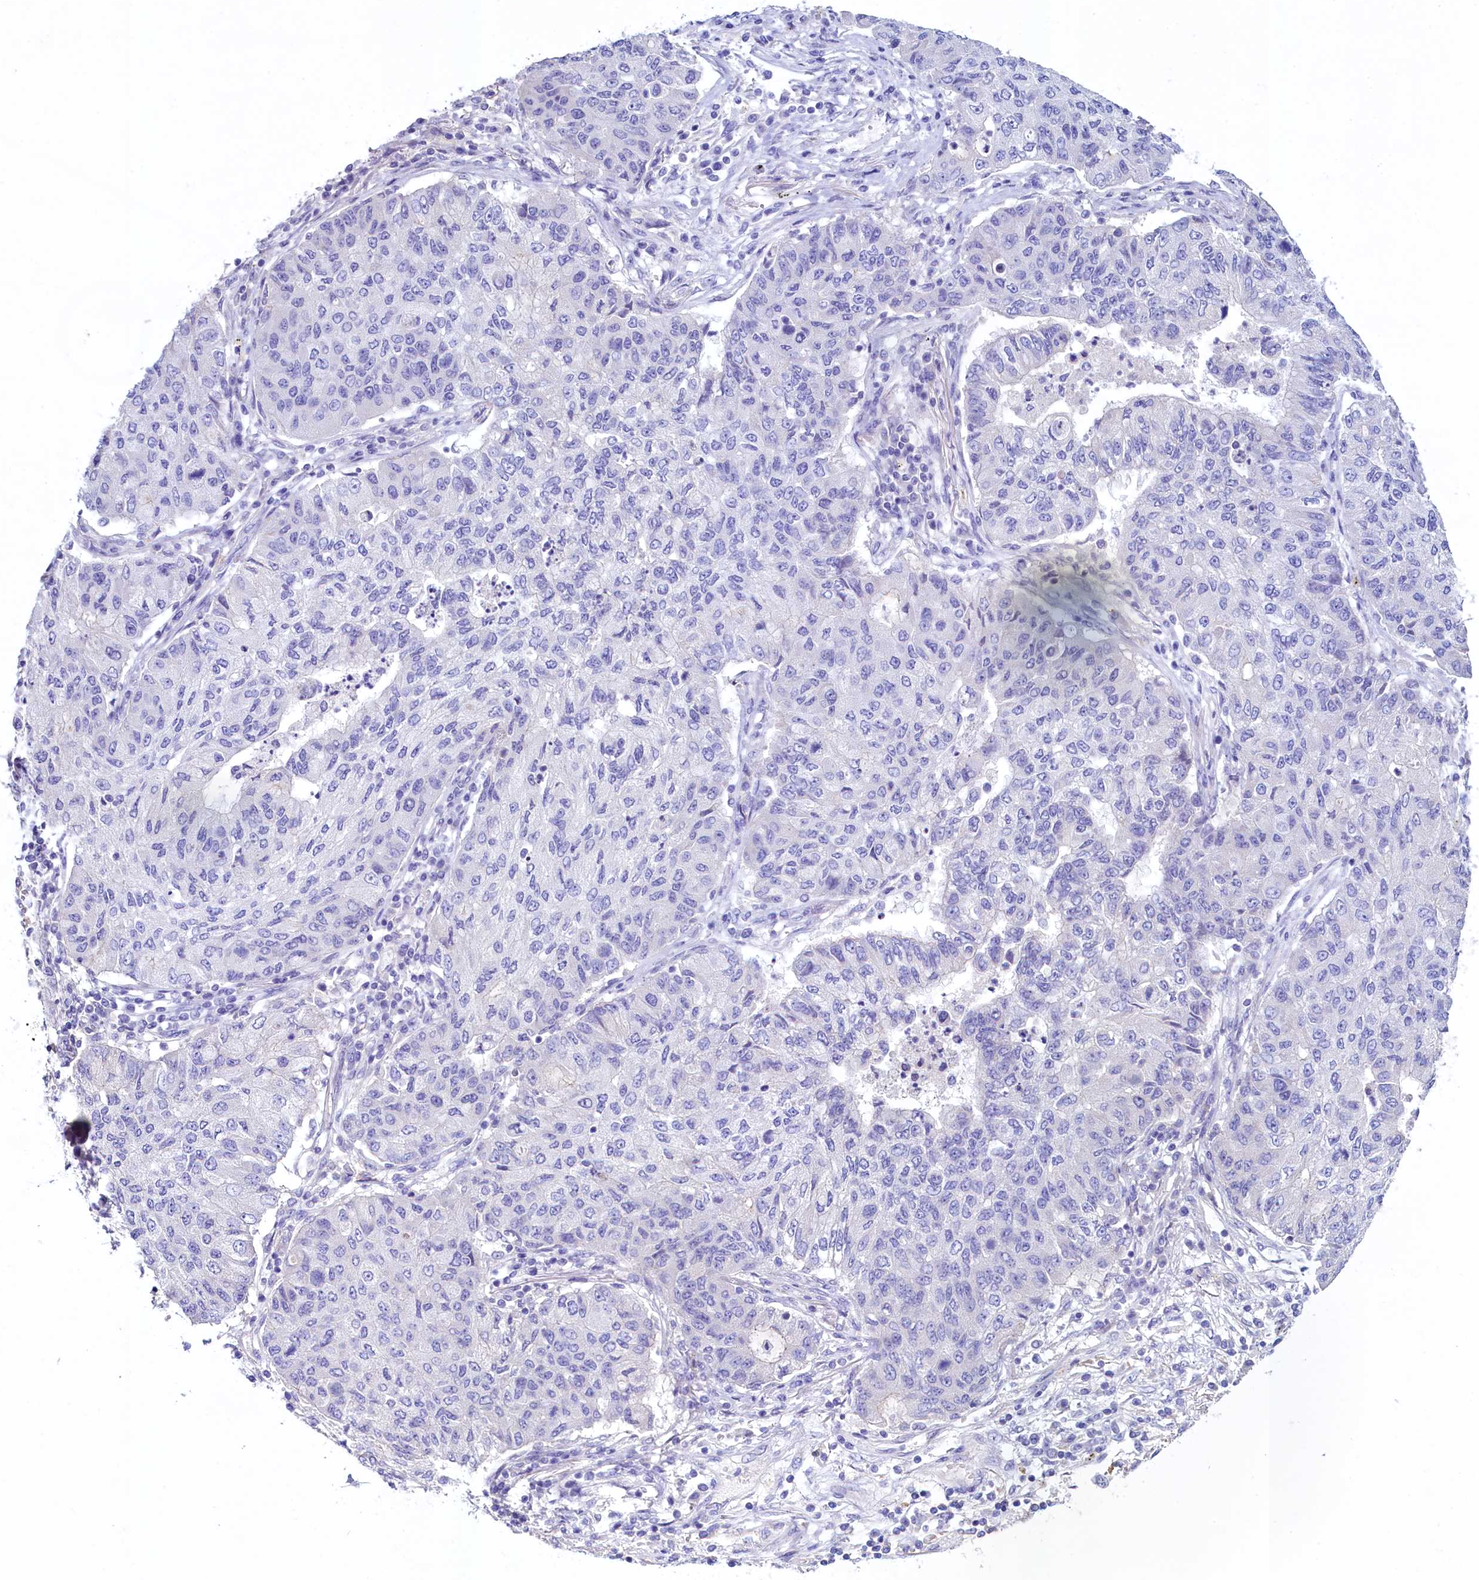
{"staining": {"intensity": "negative", "quantity": "none", "location": "none"}, "tissue": "lung cancer", "cell_type": "Tumor cells", "image_type": "cancer", "snomed": [{"axis": "morphology", "description": "Squamous cell carcinoma, NOS"}, {"axis": "topography", "description": "Lung"}], "caption": "Immunohistochemistry (IHC) histopathology image of neoplastic tissue: lung cancer (squamous cell carcinoma) stained with DAB exhibits no significant protein staining in tumor cells. The staining is performed using DAB brown chromogen with nuclei counter-stained in using hematoxylin.", "gene": "KRBOX5", "patient": {"sex": "male", "age": 74}}